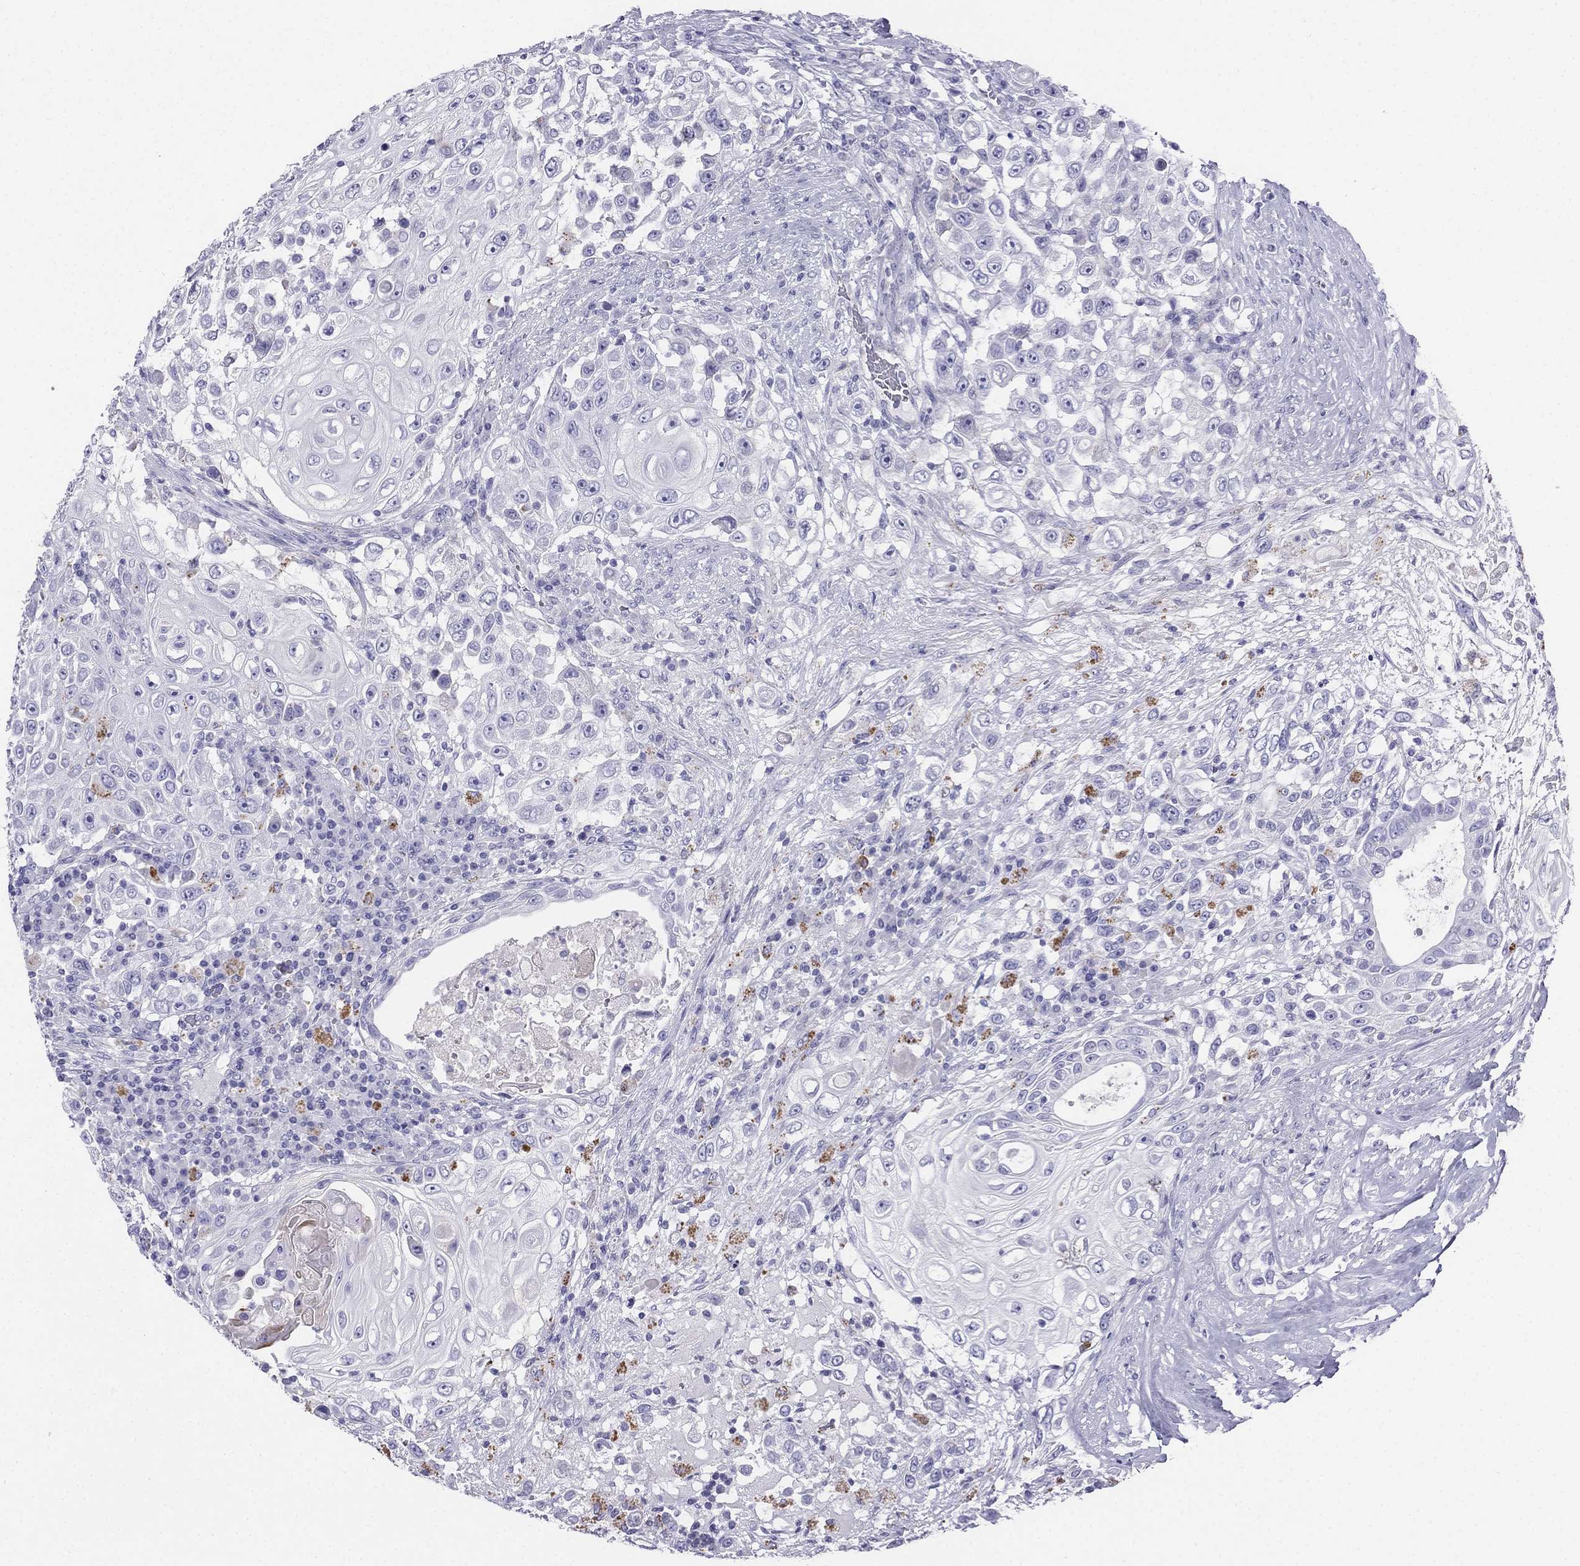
{"staining": {"intensity": "negative", "quantity": "none", "location": "none"}, "tissue": "urothelial cancer", "cell_type": "Tumor cells", "image_type": "cancer", "snomed": [{"axis": "morphology", "description": "Urothelial carcinoma, High grade"}, {"axis": "topography", "description": "Urinary bladder"}], "caption": "The IHC image has no significant positivity in tumor cells of high-grade urothelial carcinoma tissue.", "gene": "ALOXE3", "patient": {"sex": "female", "age": 56}}